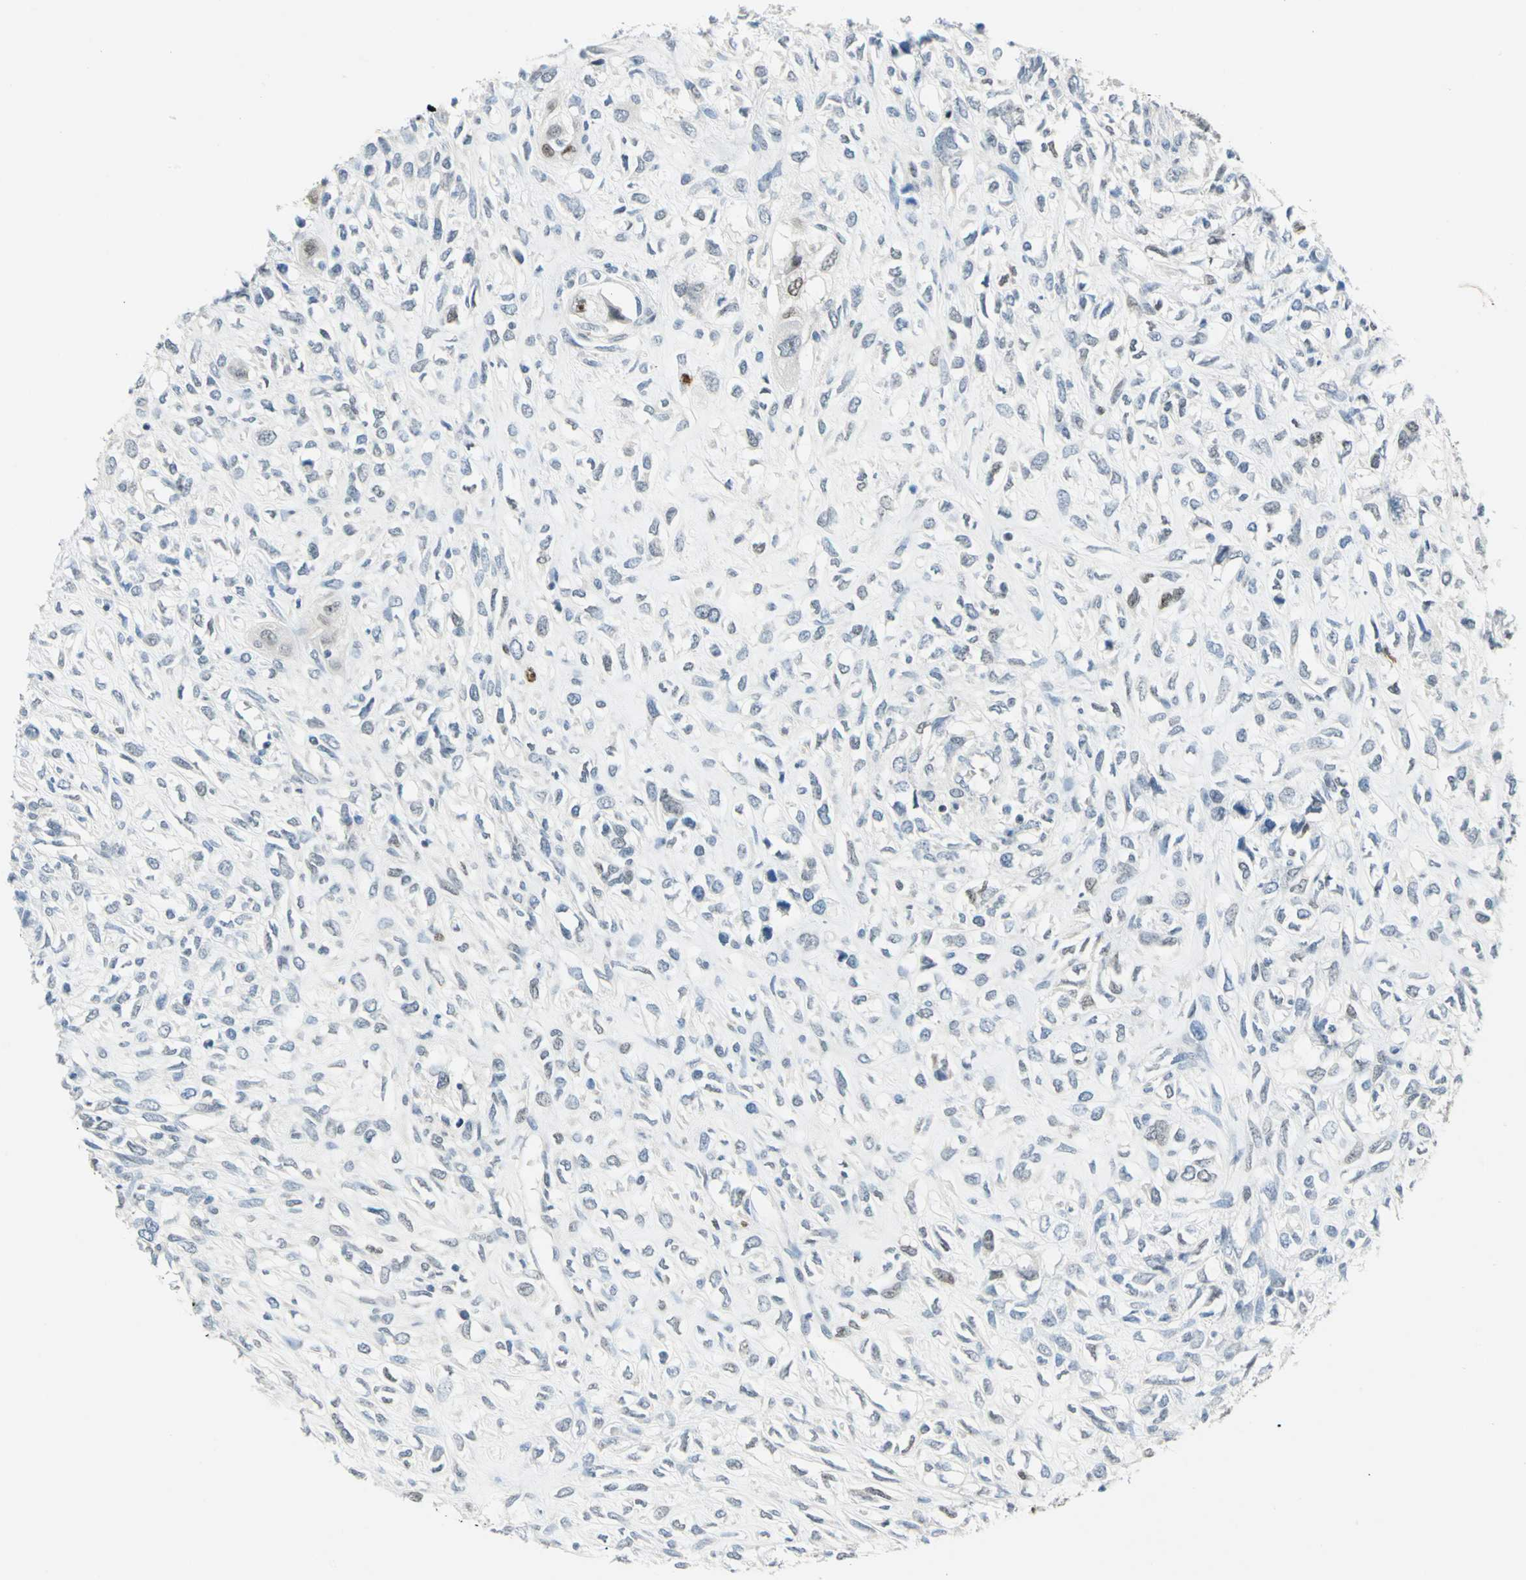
{"staining": {"intensity": "negative", "quantity": "none", "location": "none"}, "tissue": "head and neck cancer", "cell_type": "Tumor cells", "image_type": "cancer", "snomed": [{"axis": "morphology", "description": "Necrosis, NOS"}, {"axis": "morphology", "description": "Neoplasm, malignant, NOS"}, {"axis": "topography", "description": "Salivary gland"}, {"axis": "topography", "description": "Head-Neck"}], "caption": "Immunohistochemistry of human head and neck cancer demonstrates no expression in tumor cells.", "gene": "NAB2", "patient": {"sex": "male", "age": 43}}